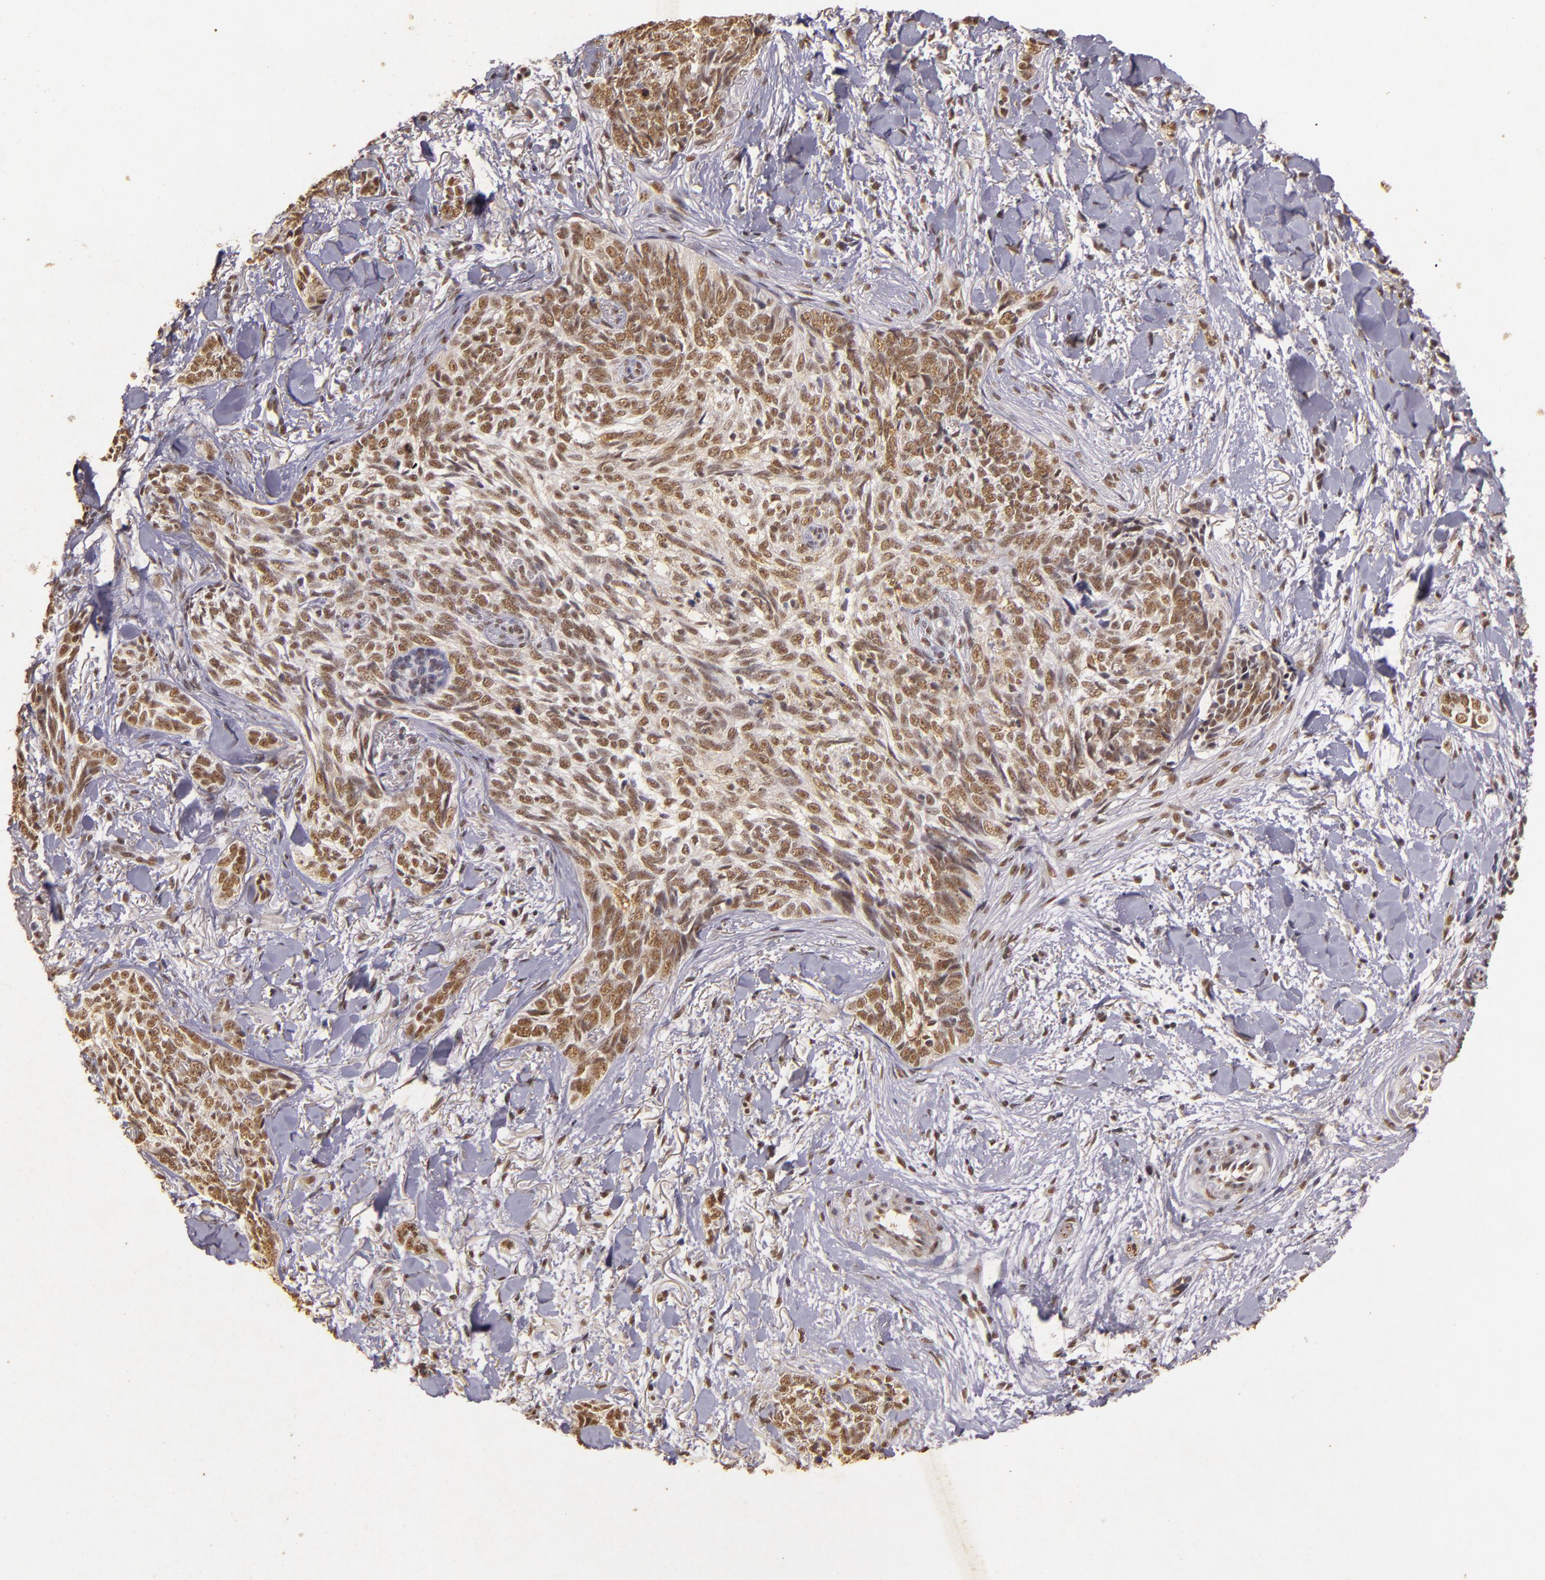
{"staining": {"intensity": "weak", "quantity": ">75%", "location": "nuclear"}, "tissue": "skin cancer", "cell_type": "Tumor cells", "image_type": "cancer", "snomed": [{"axis": "morphology", "description": "Basal cell carcinoma"}, {"axis": "topography", "description": "Skin"}], "caption": "There is low levels of weak nuclear staining in tumor cells of skin cancer, as demonstrated by immunohistochemical staining (brown color).", "gene": "CBX3", "patient": {"sex": "female", "age": 81}}